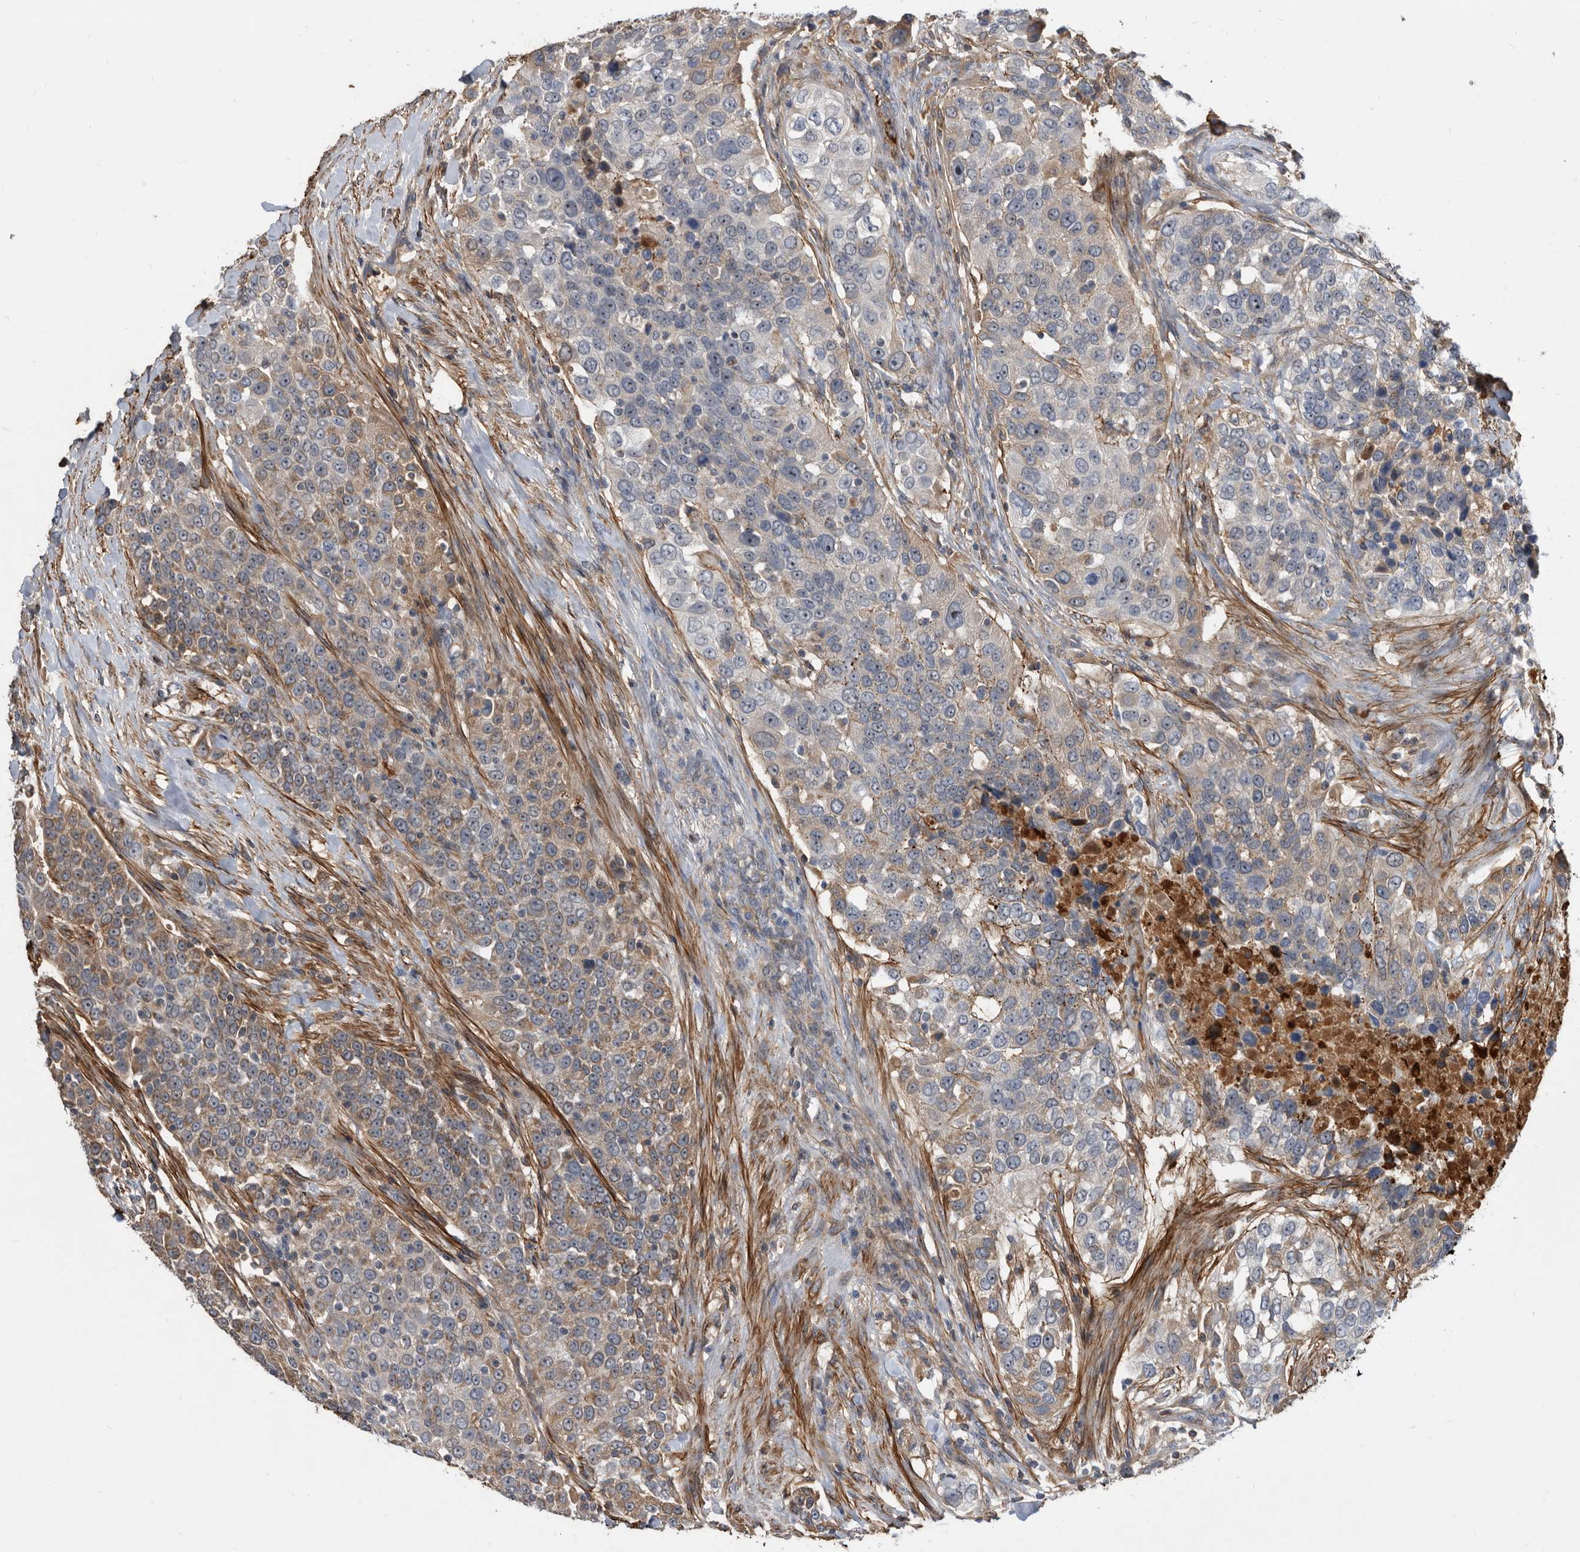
{"staining": {"intensity": "moderate", "quantity": "25%-75%", "location": "cytoplasmic/membranous"}, "tissue": "urothelial cancer", "cell_type": "Tumor cells", "image_type": "cancer", "snomed": [{"axis": "morphology", "description": "Urothelial carcinoma, High grade"}, {"axis": "topography", "description": "Urinary bladder"}], "caption": "The immunohistochemical stain highlights moderate cytoplasmic/membranous expression in tumor cells of urothelial carcinoma (high-grade) tissue.", "gene": "PI15", "patient": {"sex": "female", "age": 80}}